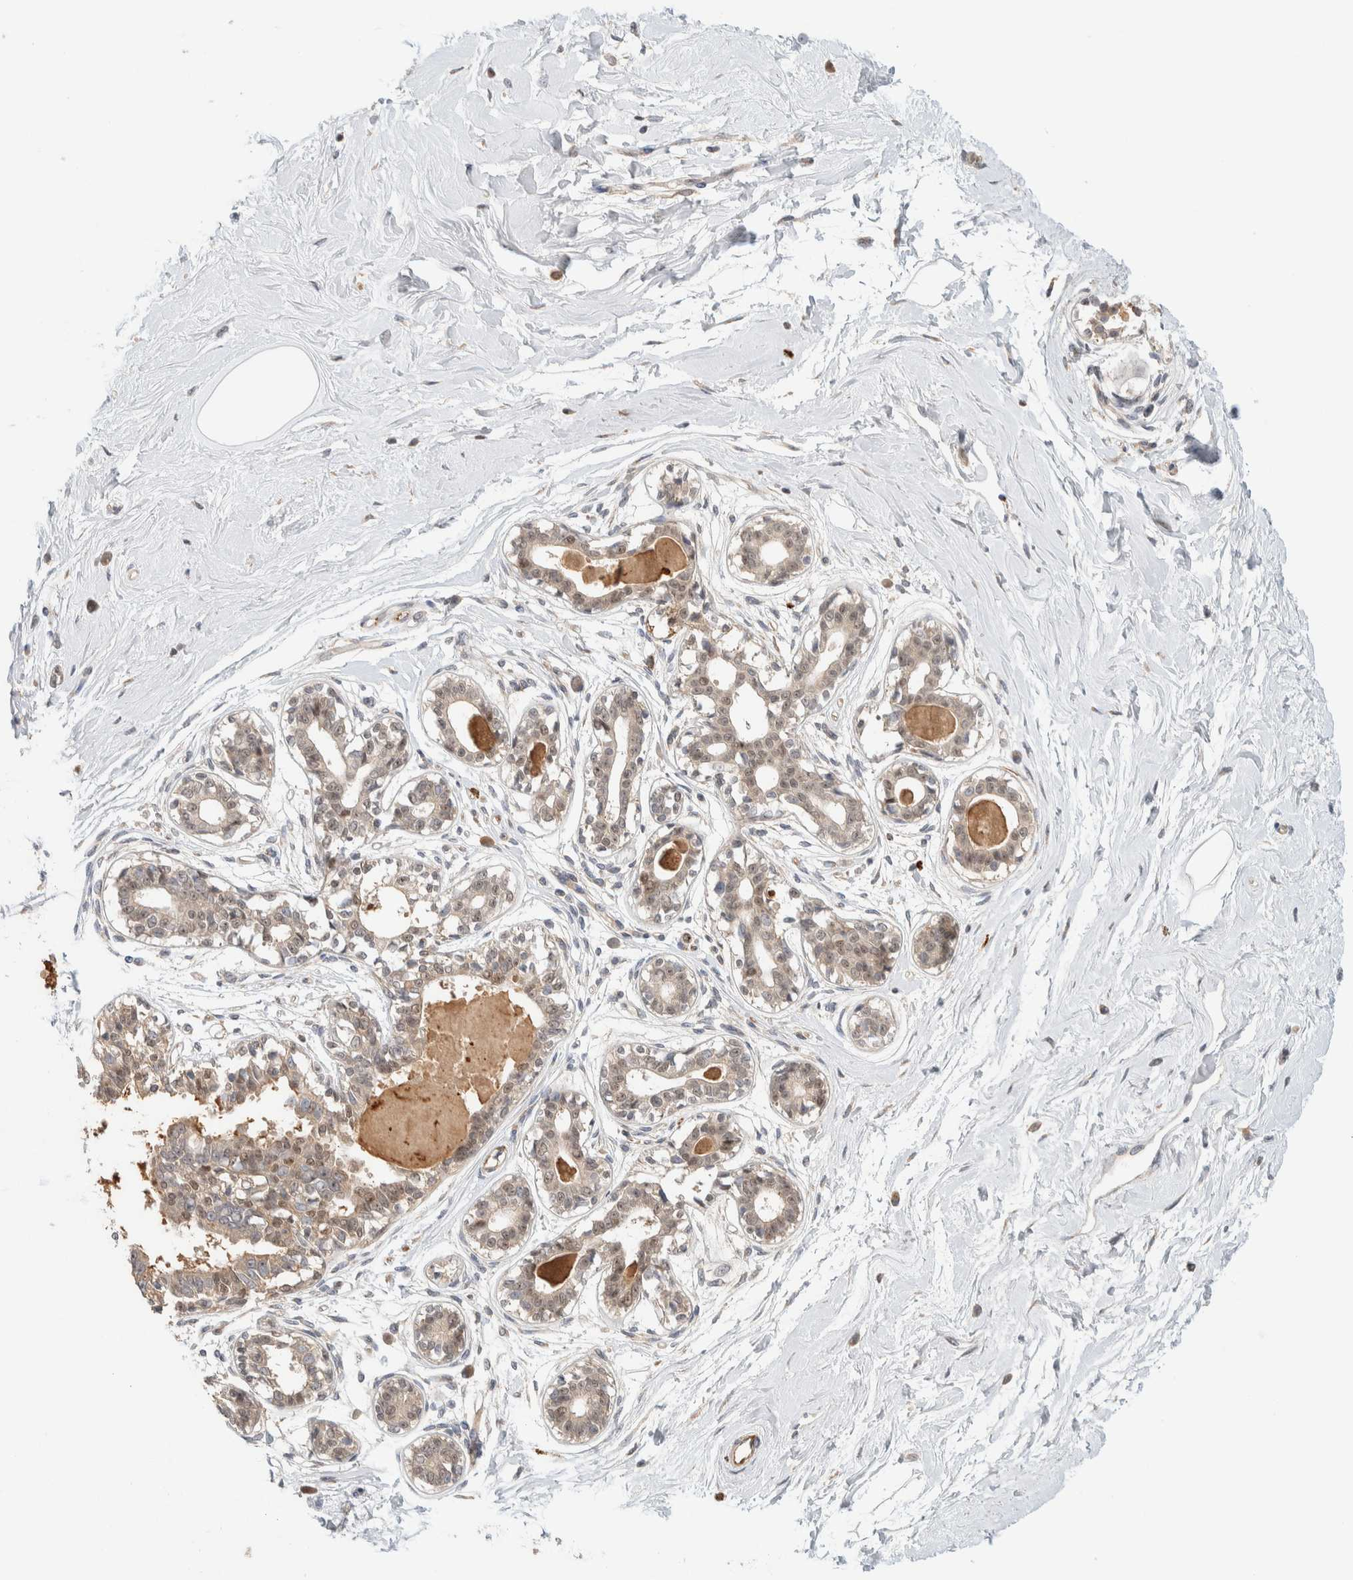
{"staining": {"intensity": "negative", "quantity": "none", "location": "none"}, "tissue": "breast", "cell_type": "Adipocytes", "image_type": "normal", "snomed": [{"axis": "morphology", "description": "Normal tissue, NOS"}, {"axis": "topography", "description": "Breast"}], "caption": "Immunohistochemistry (IHC) of benign human breast shows no positivity in adipocytes. (Immunohistochemistry, brightfield microscopy, high magnification).", "gene": "KIF9", "patient": {"sex": "female", "age": 45}}